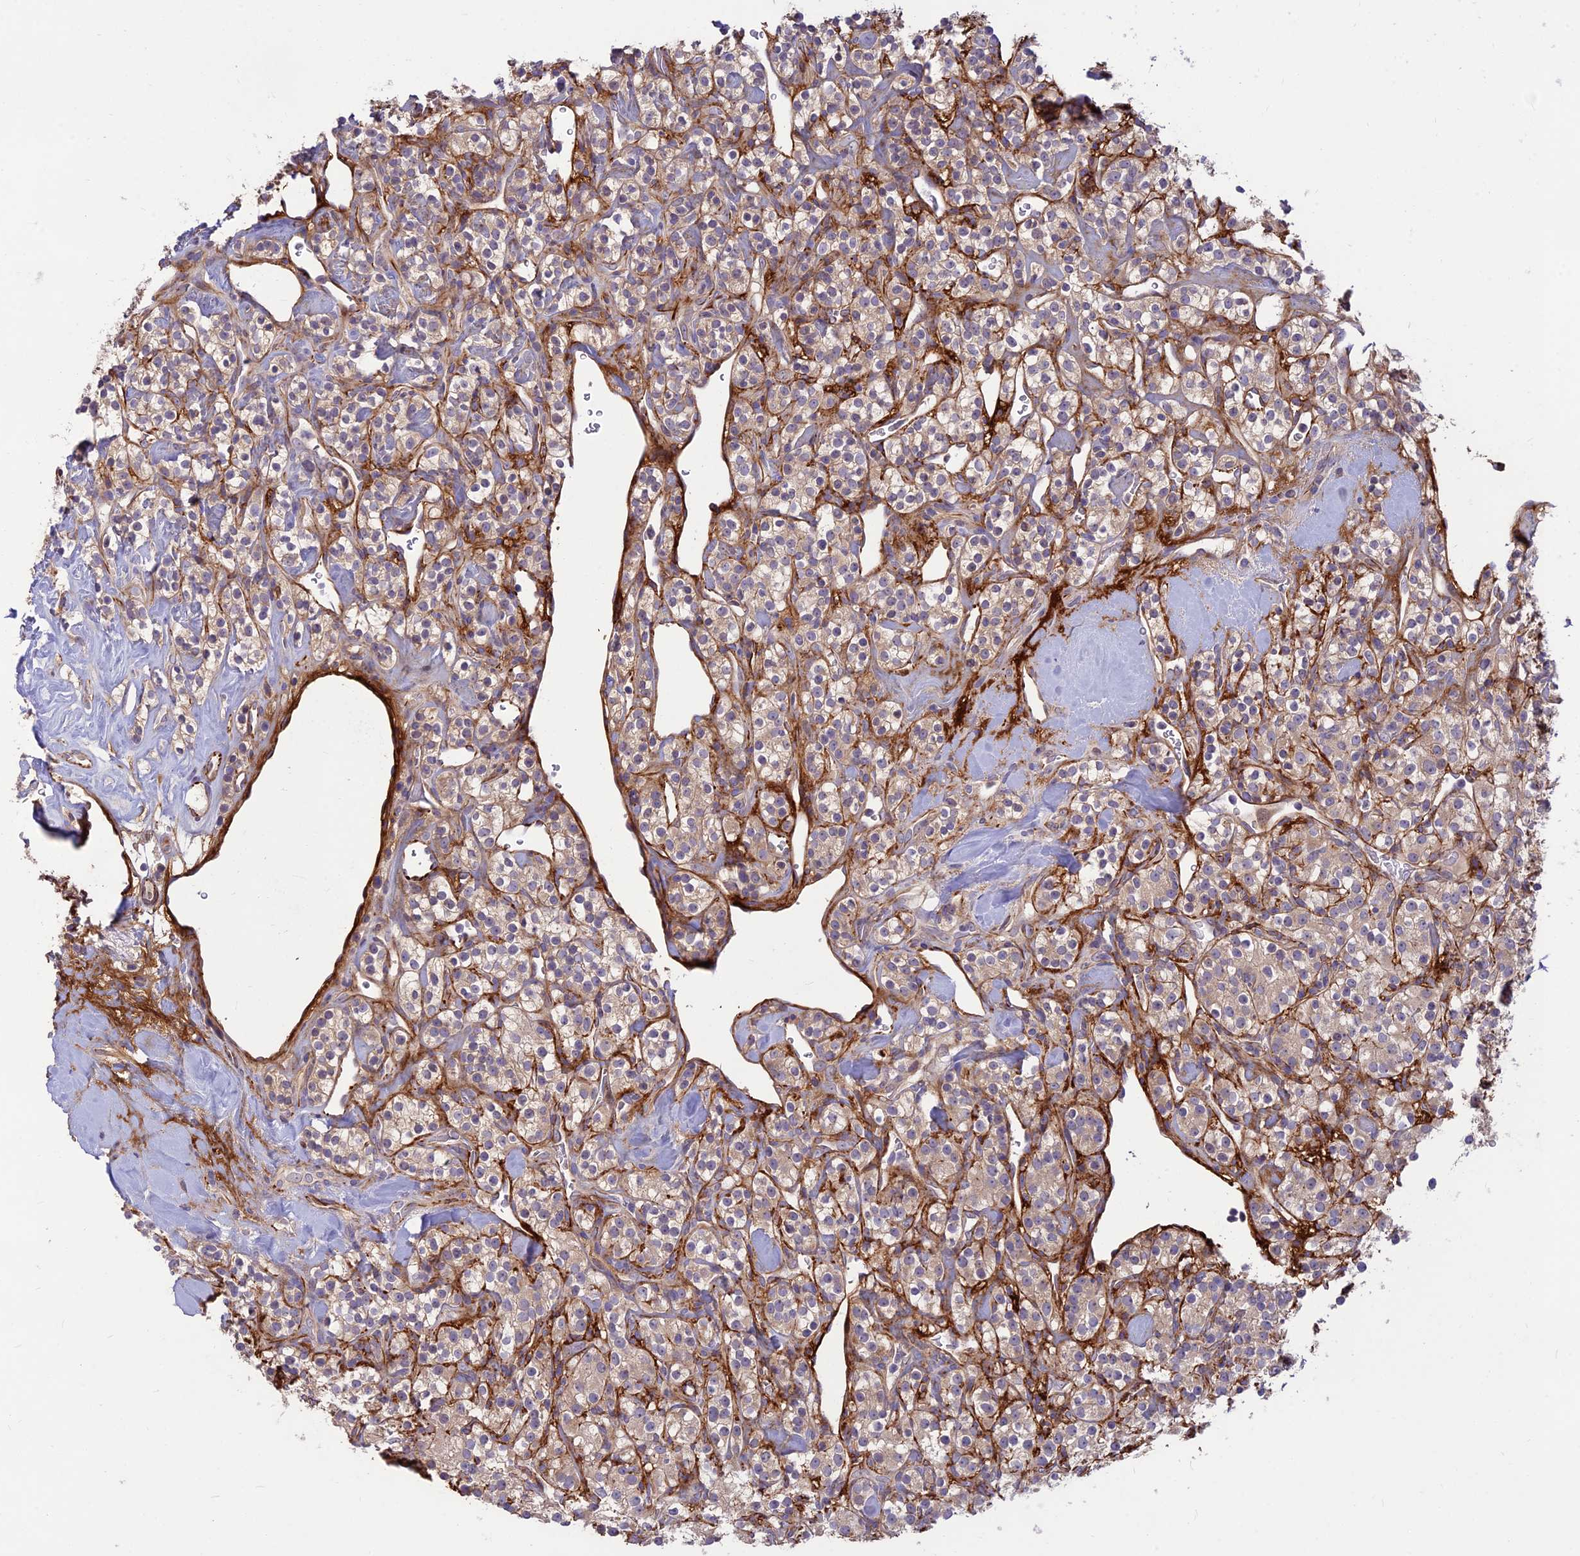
{"staining": {"intensity": "weak", "quantity": "25%-75%", "location": "cytoplasmic/membranous"}, "tissue": "renal cancer", "cell_type": "Tumor cells", "image_type": "cancer", "snomed": [{"axis": "morphology", "description": "Adenocarcinoma, NOS"}, {"axis": "topography", "description": "Kidney"}], "caption": "Protein expression analysis of renal cancer reveals weak cytoplasmic/membranous staining in approximately 25%-75% of tumor cells.", "gene": "ST8SIA5", "patient": {"sex": "male", "age": 77}}